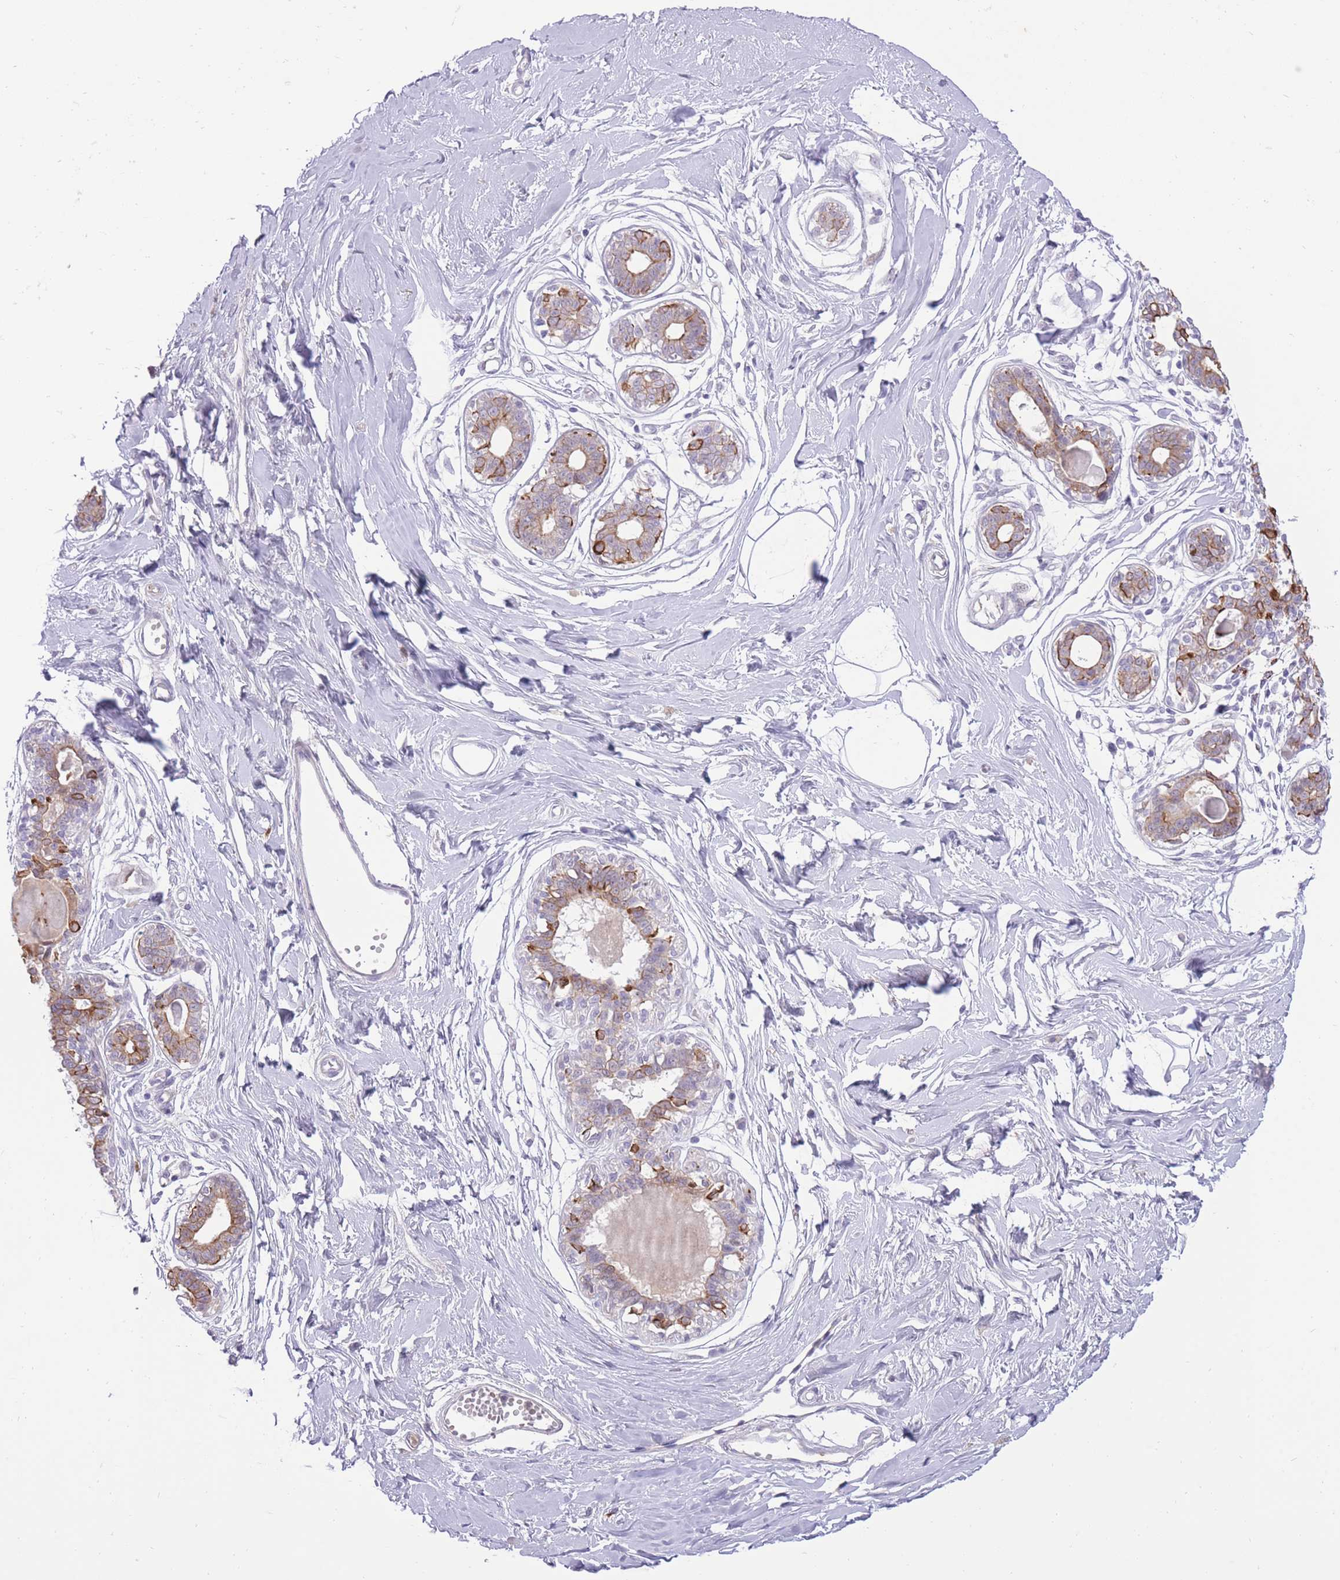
{"staining": {"intensity": "weak", "quantity": "<25%", "location": "cytoplasmic/membranous"}, "tissue": "breast", "cell_type": "Adipocytes", "image_type": "normal", "snomed": [{"axis": "morphology", "description": "Normal tissue, NOS"}, {"axis": "topography", "description": "Breast"}], "caption": "Adipocytes are negative for brown protein staining in unremarkable breast. (DAB immunohistochemistry (IHC) visualized using brightfield microscopy, high magnification).", "gene": "MEIS3", "patient": {"sex": "female", "age": 45}}